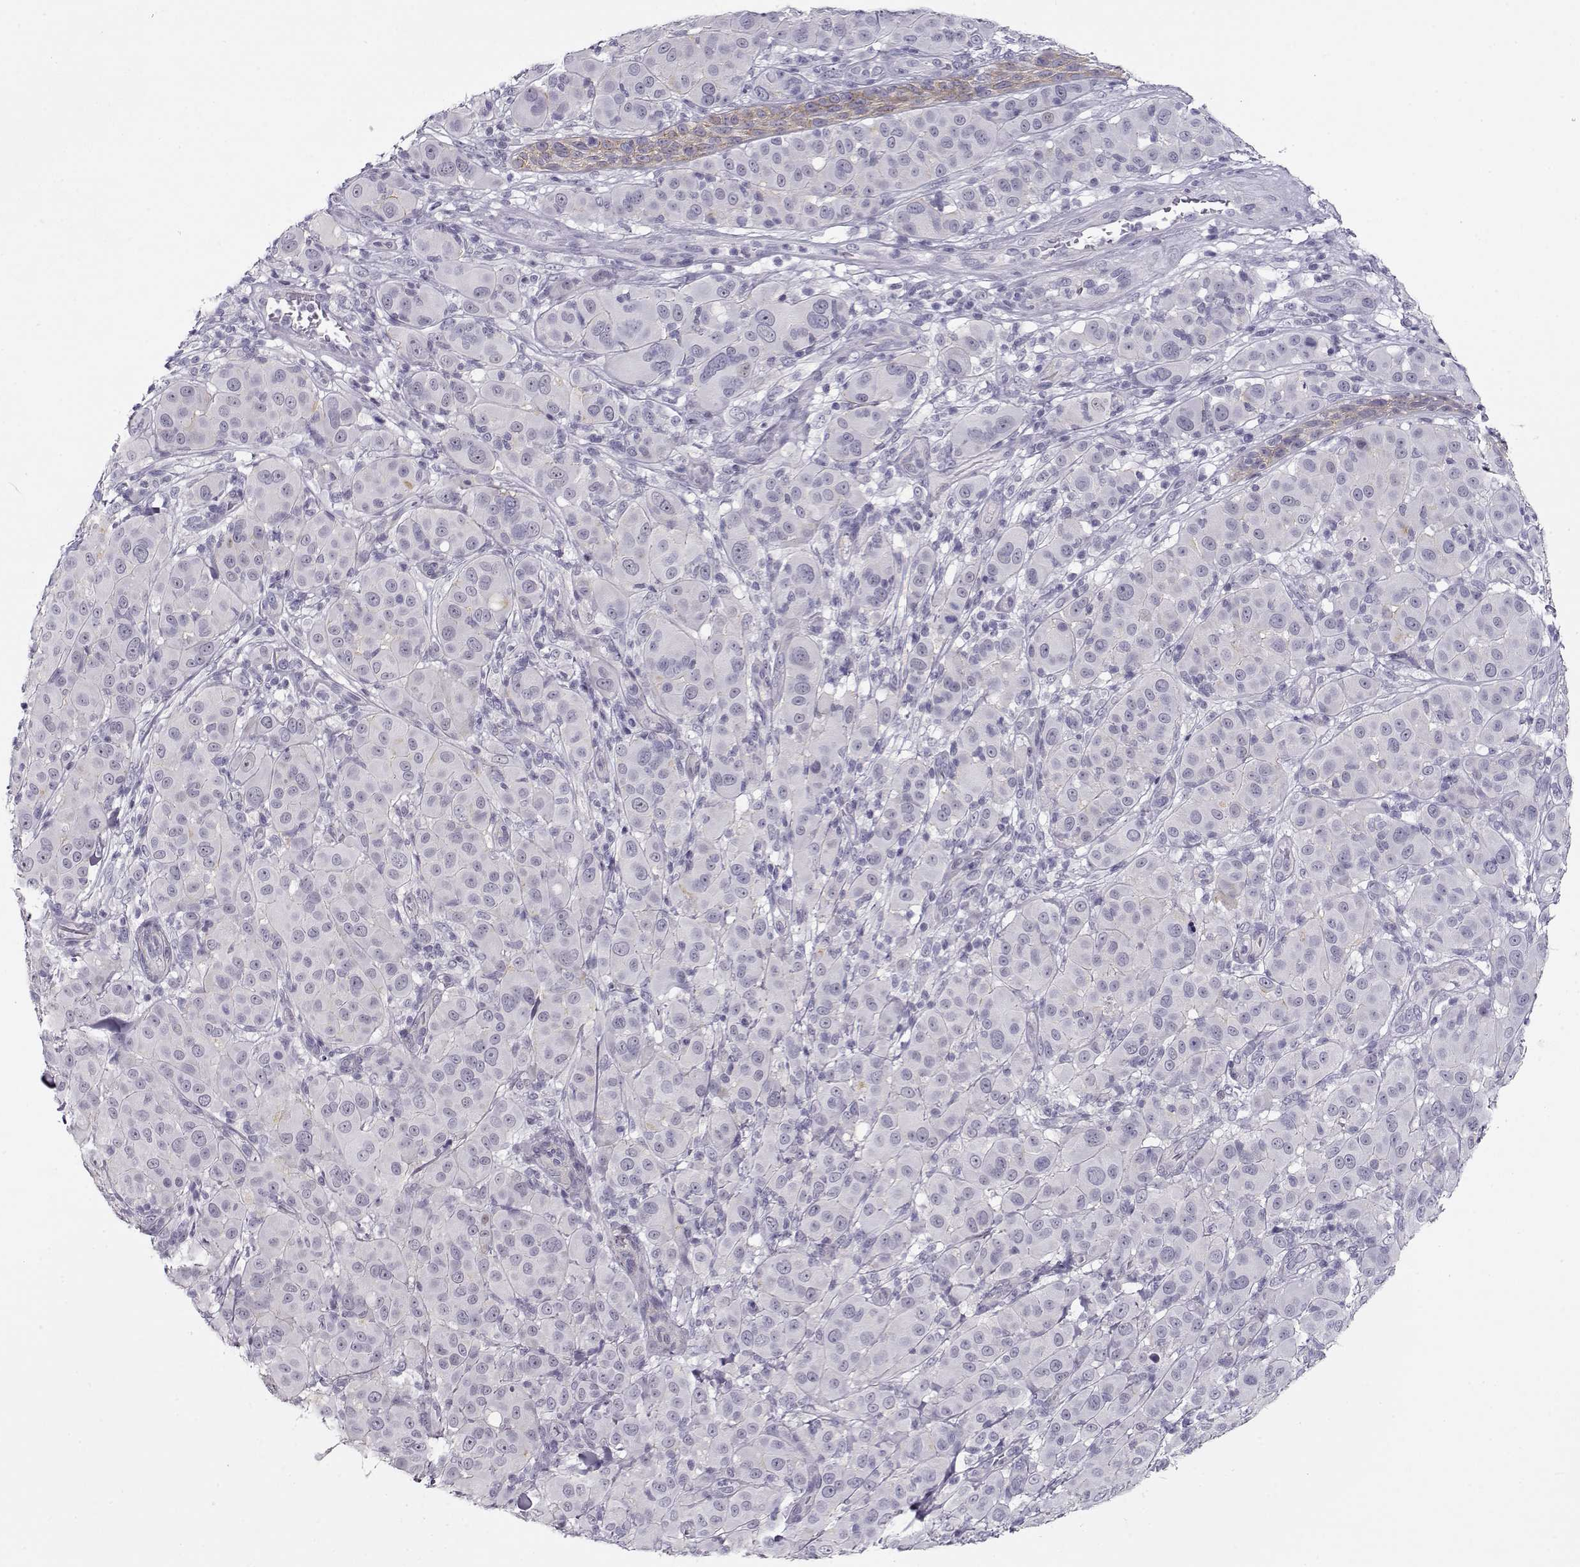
{"staining": {"intensity": "negative", "quantity": "none", "location": "none"}, "tissue": "melanoma", "cell_type": "Tumor cells", "image_type": "cancer", "snomed": [{"axis": "morphology", "description": "Malignant melanoma, NOS"}, {"axis": "topography", "description": "Skin"}], "caption": "Immunohistochemical staining of human malignant melanoma reveals no significant positivity in tumor cells. The staining is performed using DAB (3,3'-diaminobenzidine) brown chromogen with nuclei counter-stained in using hematoxylin.", "gene": "CRX", "patient": {"sex": "female", "age": 87}}